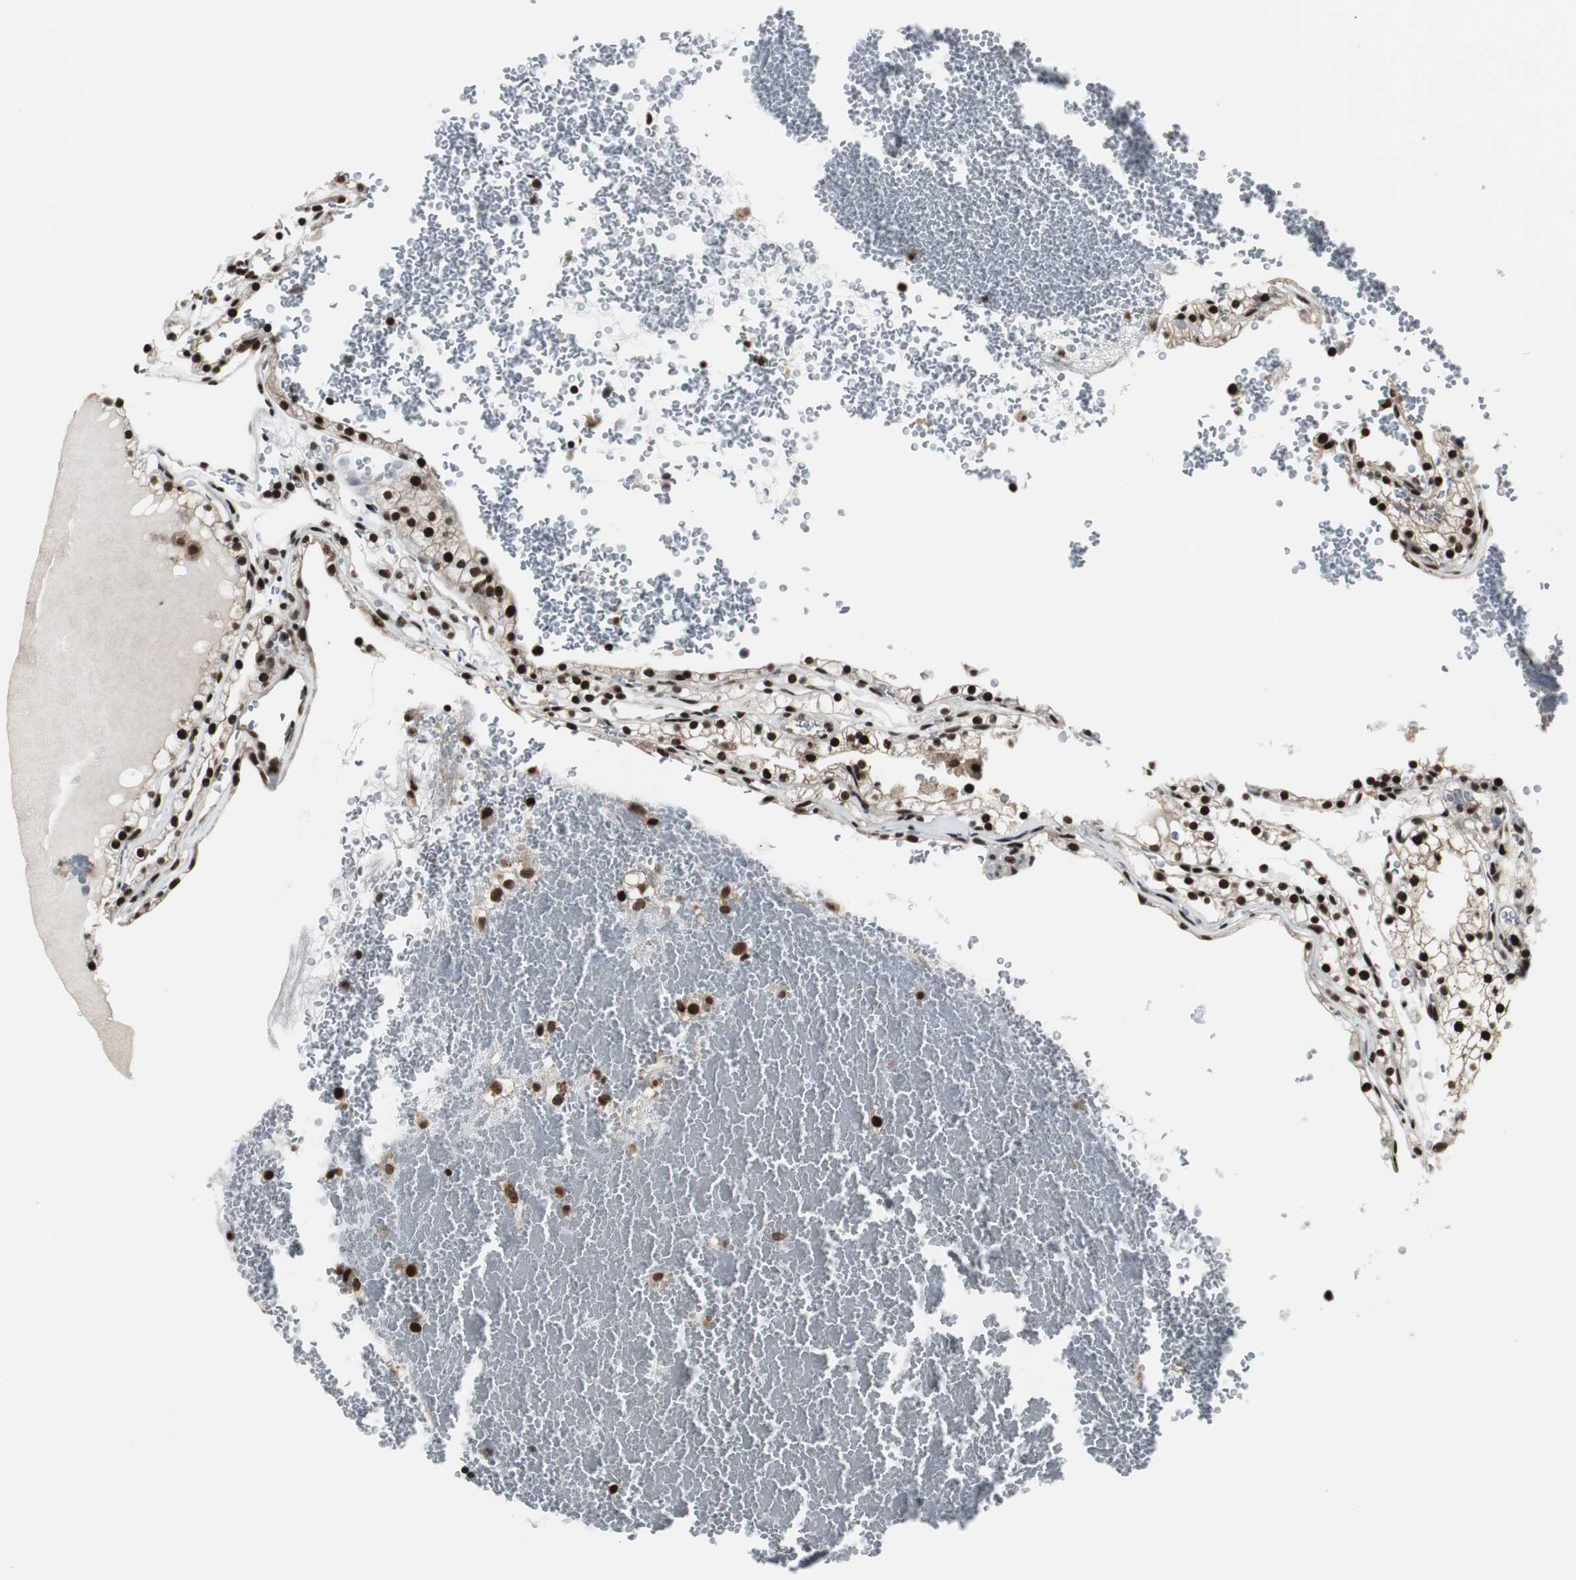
{"staining": {"intensity": "strong", "quantity": ">75%", "location": "nuclear"}, "tissue": "renal cancer", "cell_type": "Tumor cells", "image_type": "cancer", "snomed": [{"axis": "morphology", "description": "Adenocarcinoma, NOS"}, {"axis": "topography", "description": "Kidney"}], "caption": "Tumor cells show strong nuclear positivity in about >75% of cells in adenocarcinoma (renal).", "gene": "CDK9", "patient": {"sex": "female", "age": 41}}